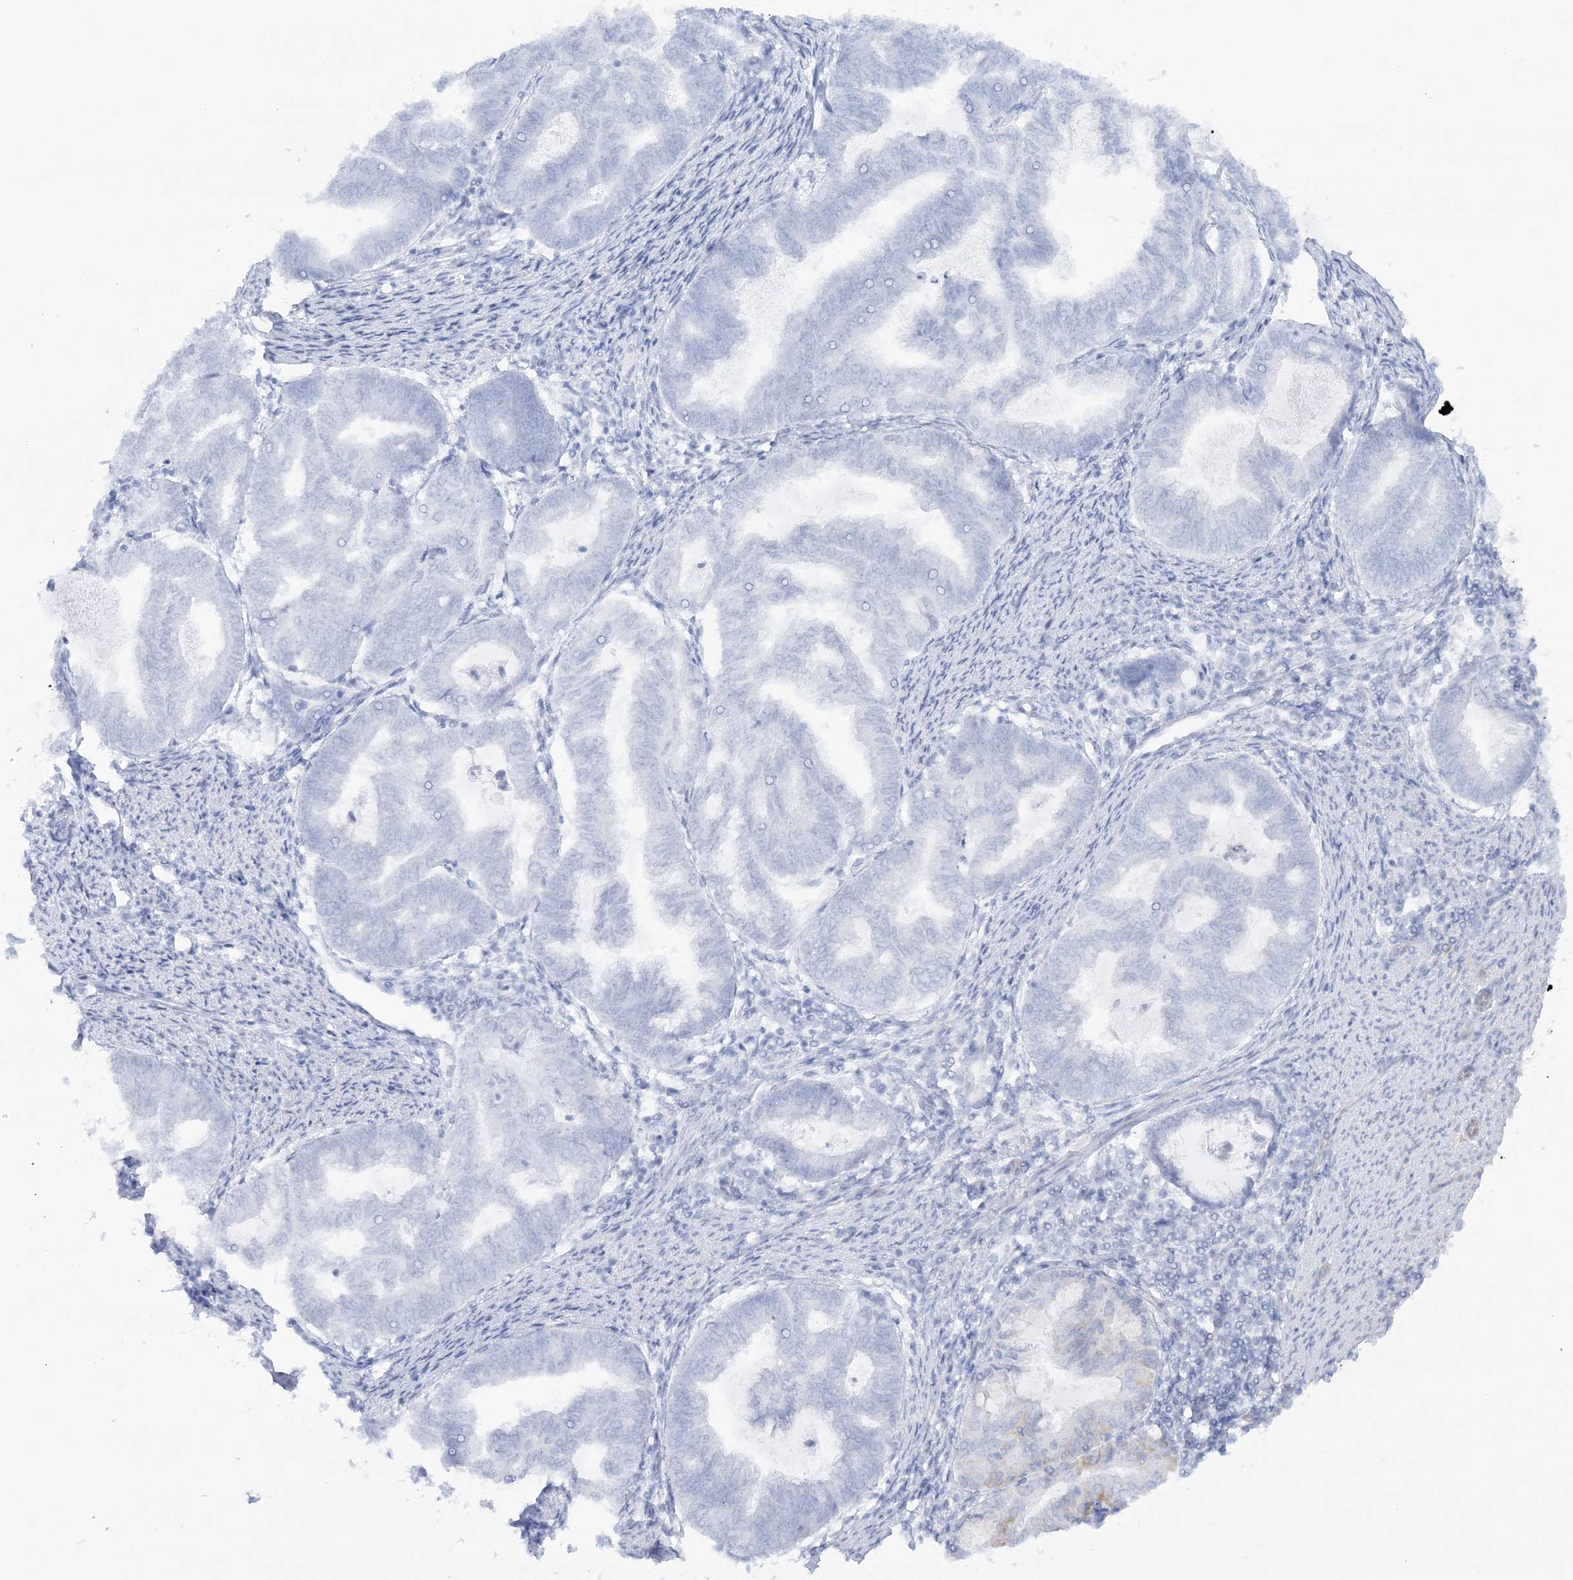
{"staining": {"intensity": "negative", "quantity": "none", "location": "none"}, "tissue": "endometrial cancer", "cell_type": "Tumor cells", "image_type": "cancer", "snomed": [{"axis": "morphology", "description": "Adenocarcinoma, NOS"}, {"axis": "topography", "description": "Endometrium"}], "caption": "Immunohistochemistry of human endometrial adenocarcinoma reveals no staining in tumor cells.", "gene": "SCLT1", "patient": {"sex": "female", "age": 79}}